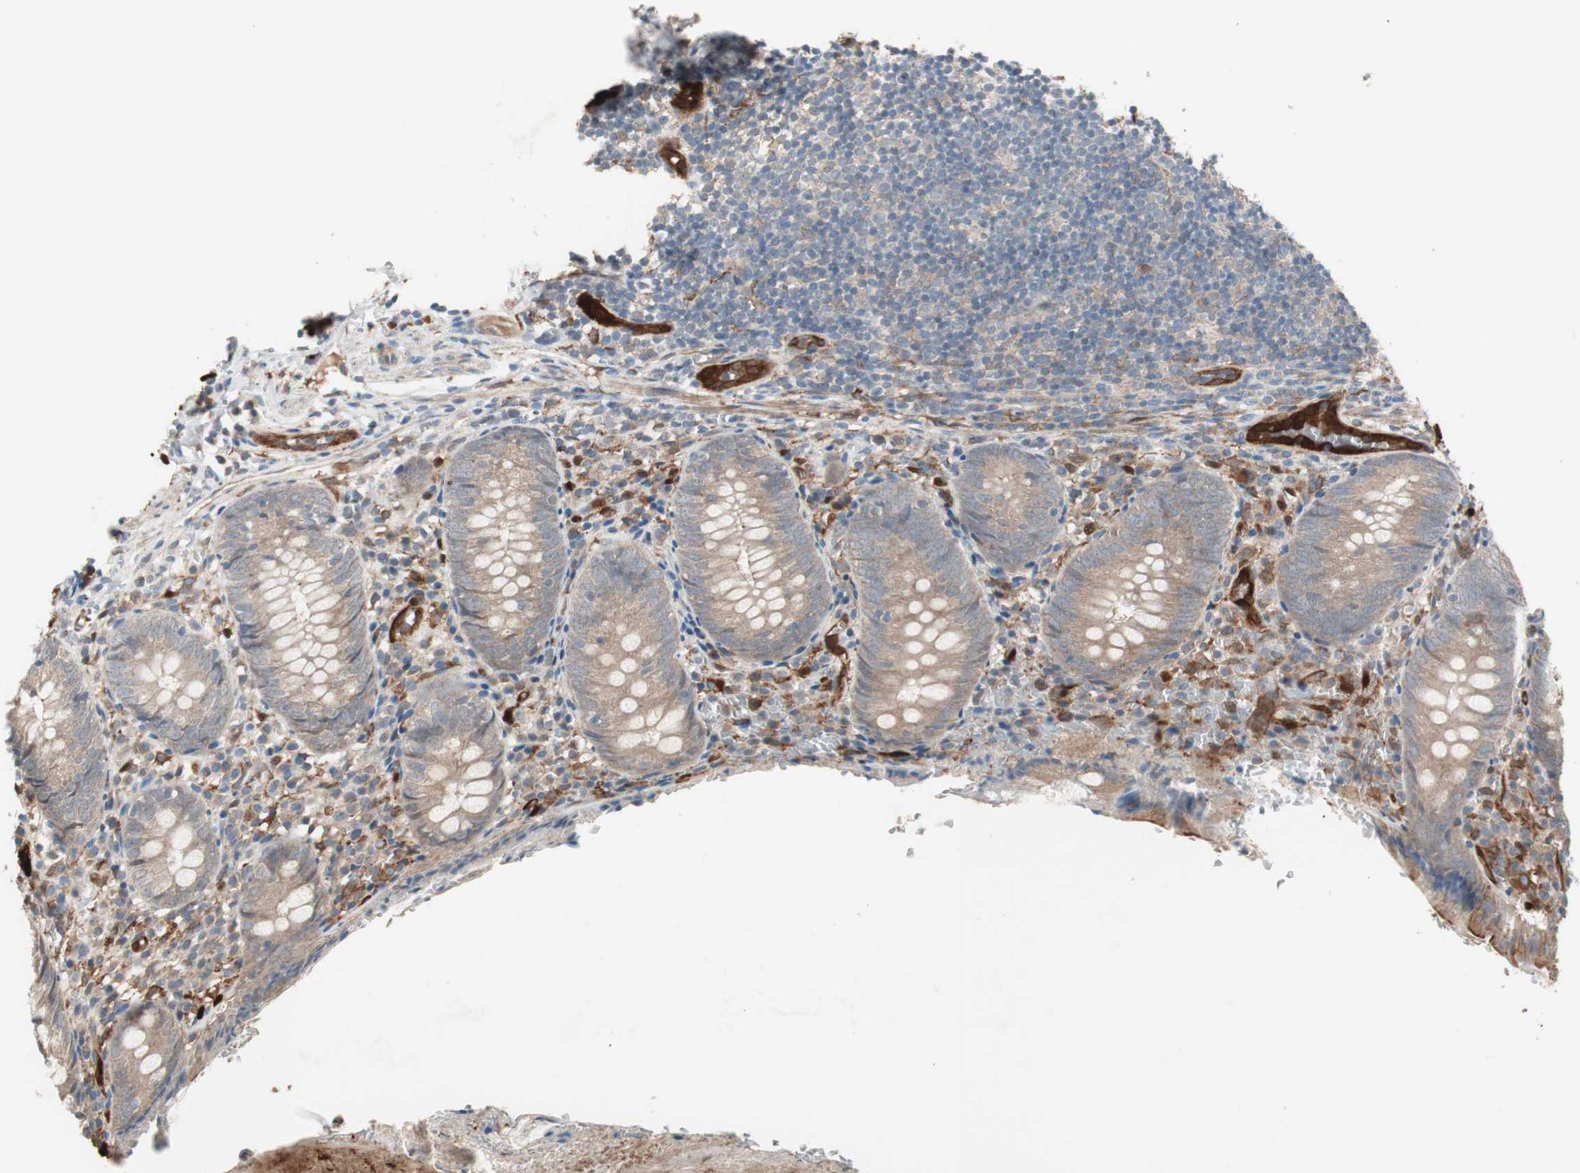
{"staining": {"intensity": "weak", "quantity": ">75%", "location": "cytoplasmic/membranous"}, "tissue": "appendix", "cell_type": "Glandular cells", "image_type": "normal", "snomed": [{"axis": "morphology", "description": "Normal tissue, NOS"}, {"axis": "topography", "description": "Appendix"}], "caption": "Unremarkable appendix displays weak cytoplasmic/membranous positivity in approximately >75% of glandular cells, visualized by immunohistochemistry.", "gene": "STAB1", "patient": {"sex": "female", "age": 10}}